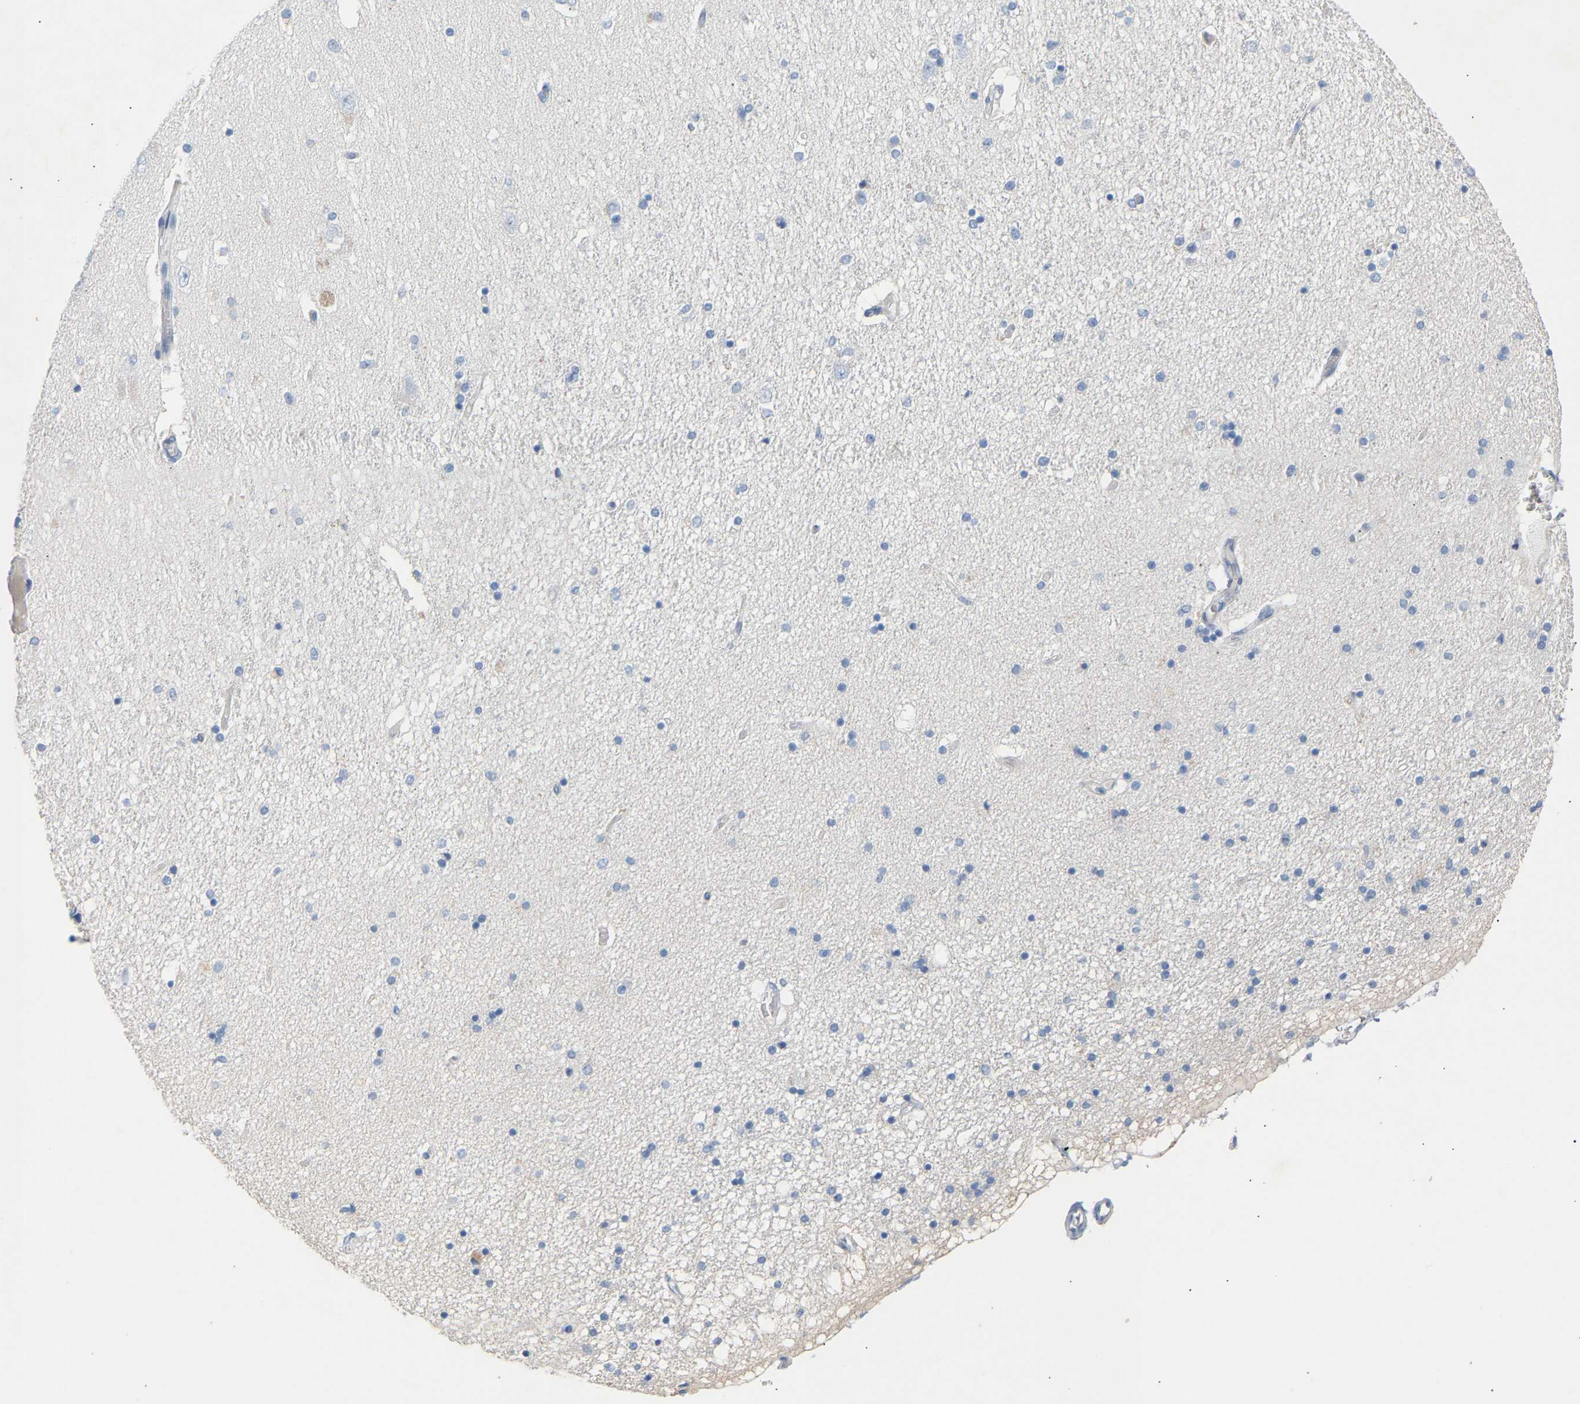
{"staining": {"intensity": "negative", "quantity": "none", "location": "none"}, "tissue": "hippocampus", "cell_type": "Glial cells", "image_type": "normal", "snomed": [{"axis": "morphology", "description": "Normal tissue, NOS"}, {"axis": "topography", "description": "Hippocampus"}], "caption": "A photomicrograph of hippocampus stained for a protein reveals no brown staining in glial cells. Nuclei are stained in blue.", "gene": "PEX1", "patient": {"sex": "female", "age": 54}}